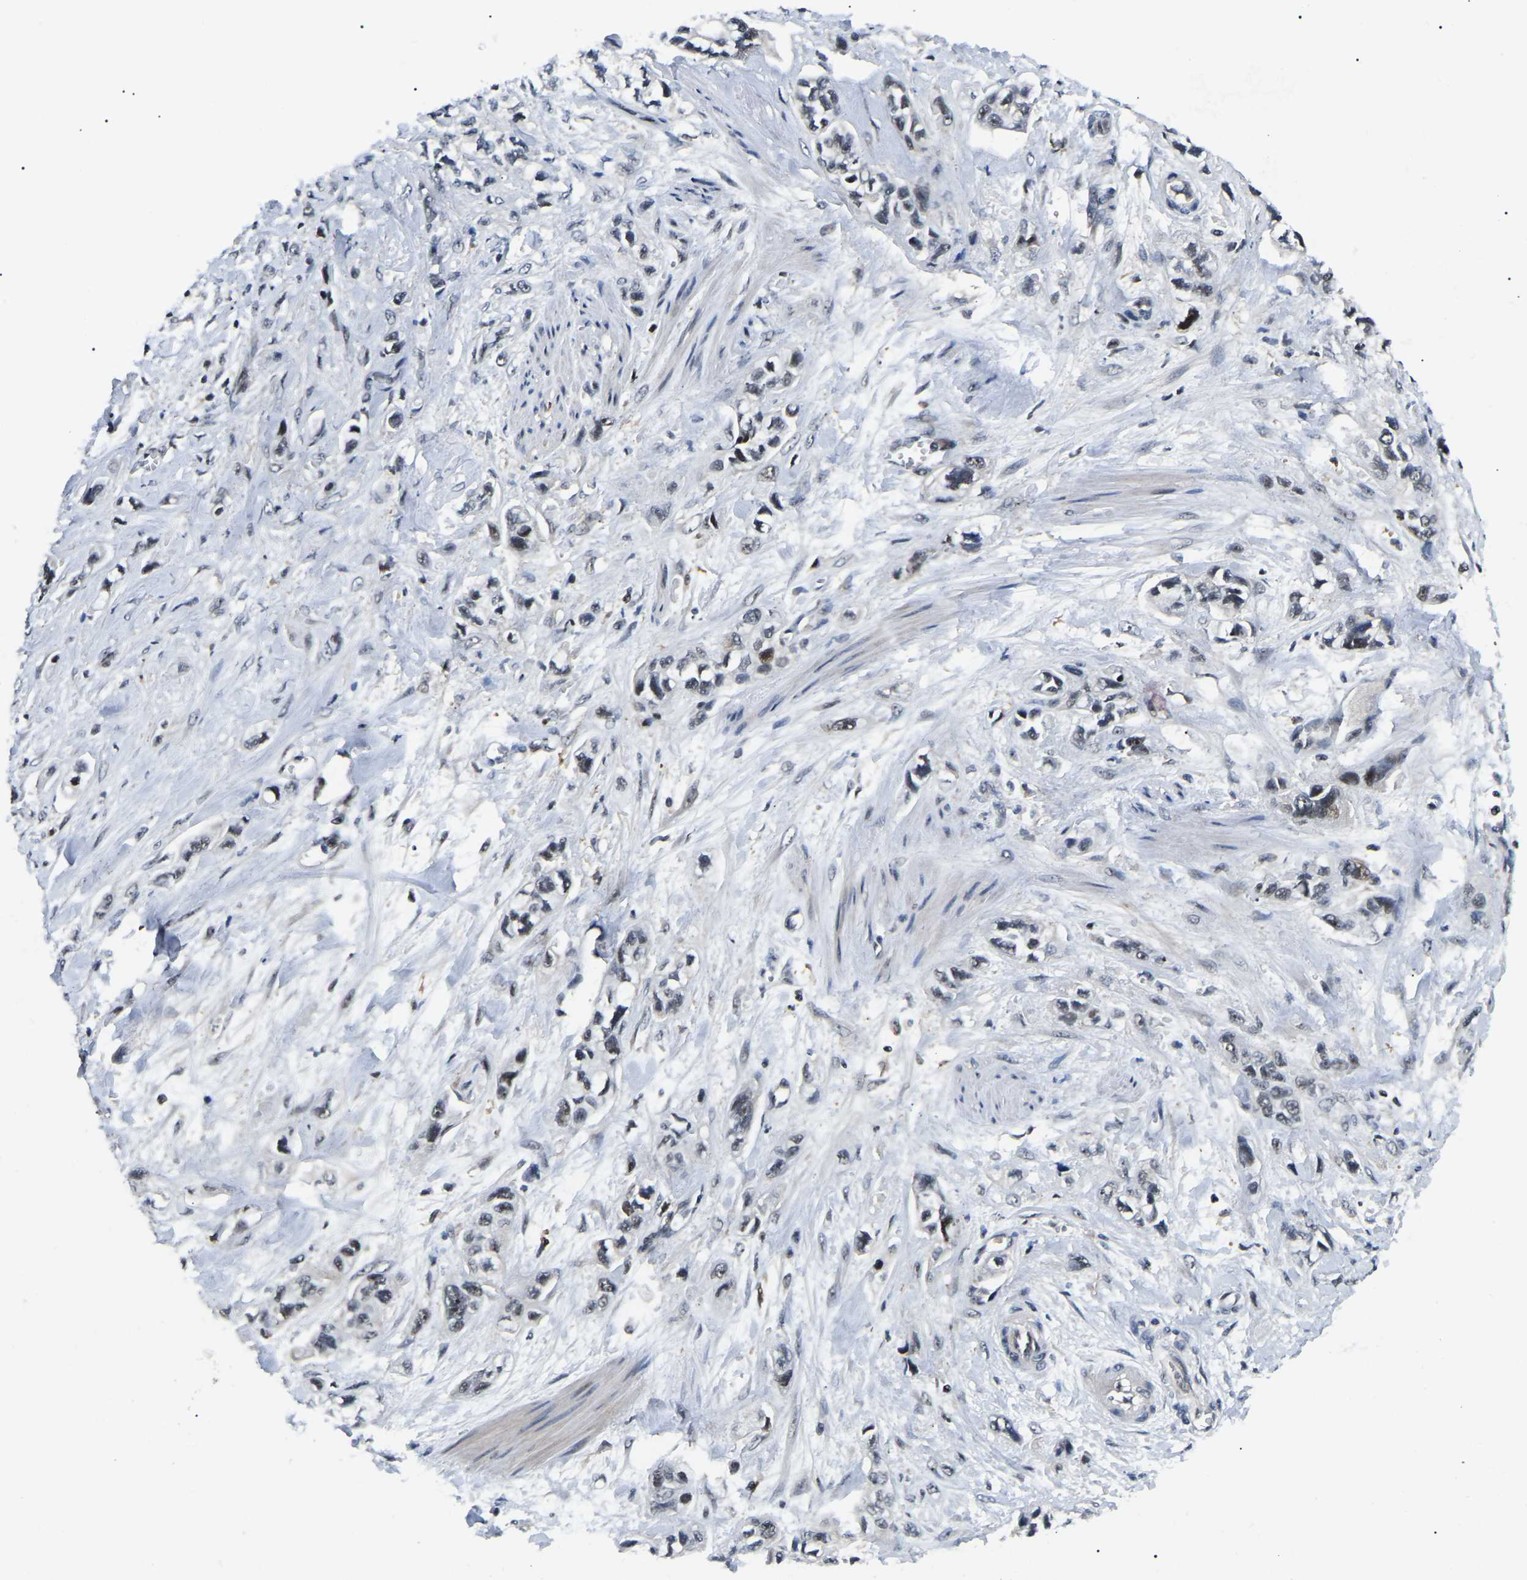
{"staining": {"intensity": "moderate", "quantity": "<25%", "location": "nuclear"}, "tissue": "pancreatic cancer", "cell_type": "Tumor cells", "image_type": "cancer", "snomed": [{"axis": "morphology", "description": "Adenocarcinoma, NOS"}, {"axis": "topography", "description": "Pancreas"}], "caption": "Adenocarcinoma (pancreatic) was stained to show a protein in brown. There is low levels of moderate nuclear staining in approximately <25% of tumor cells.", "gene": "RRP1B", "patient": {"sex": "male", "age": 74}}